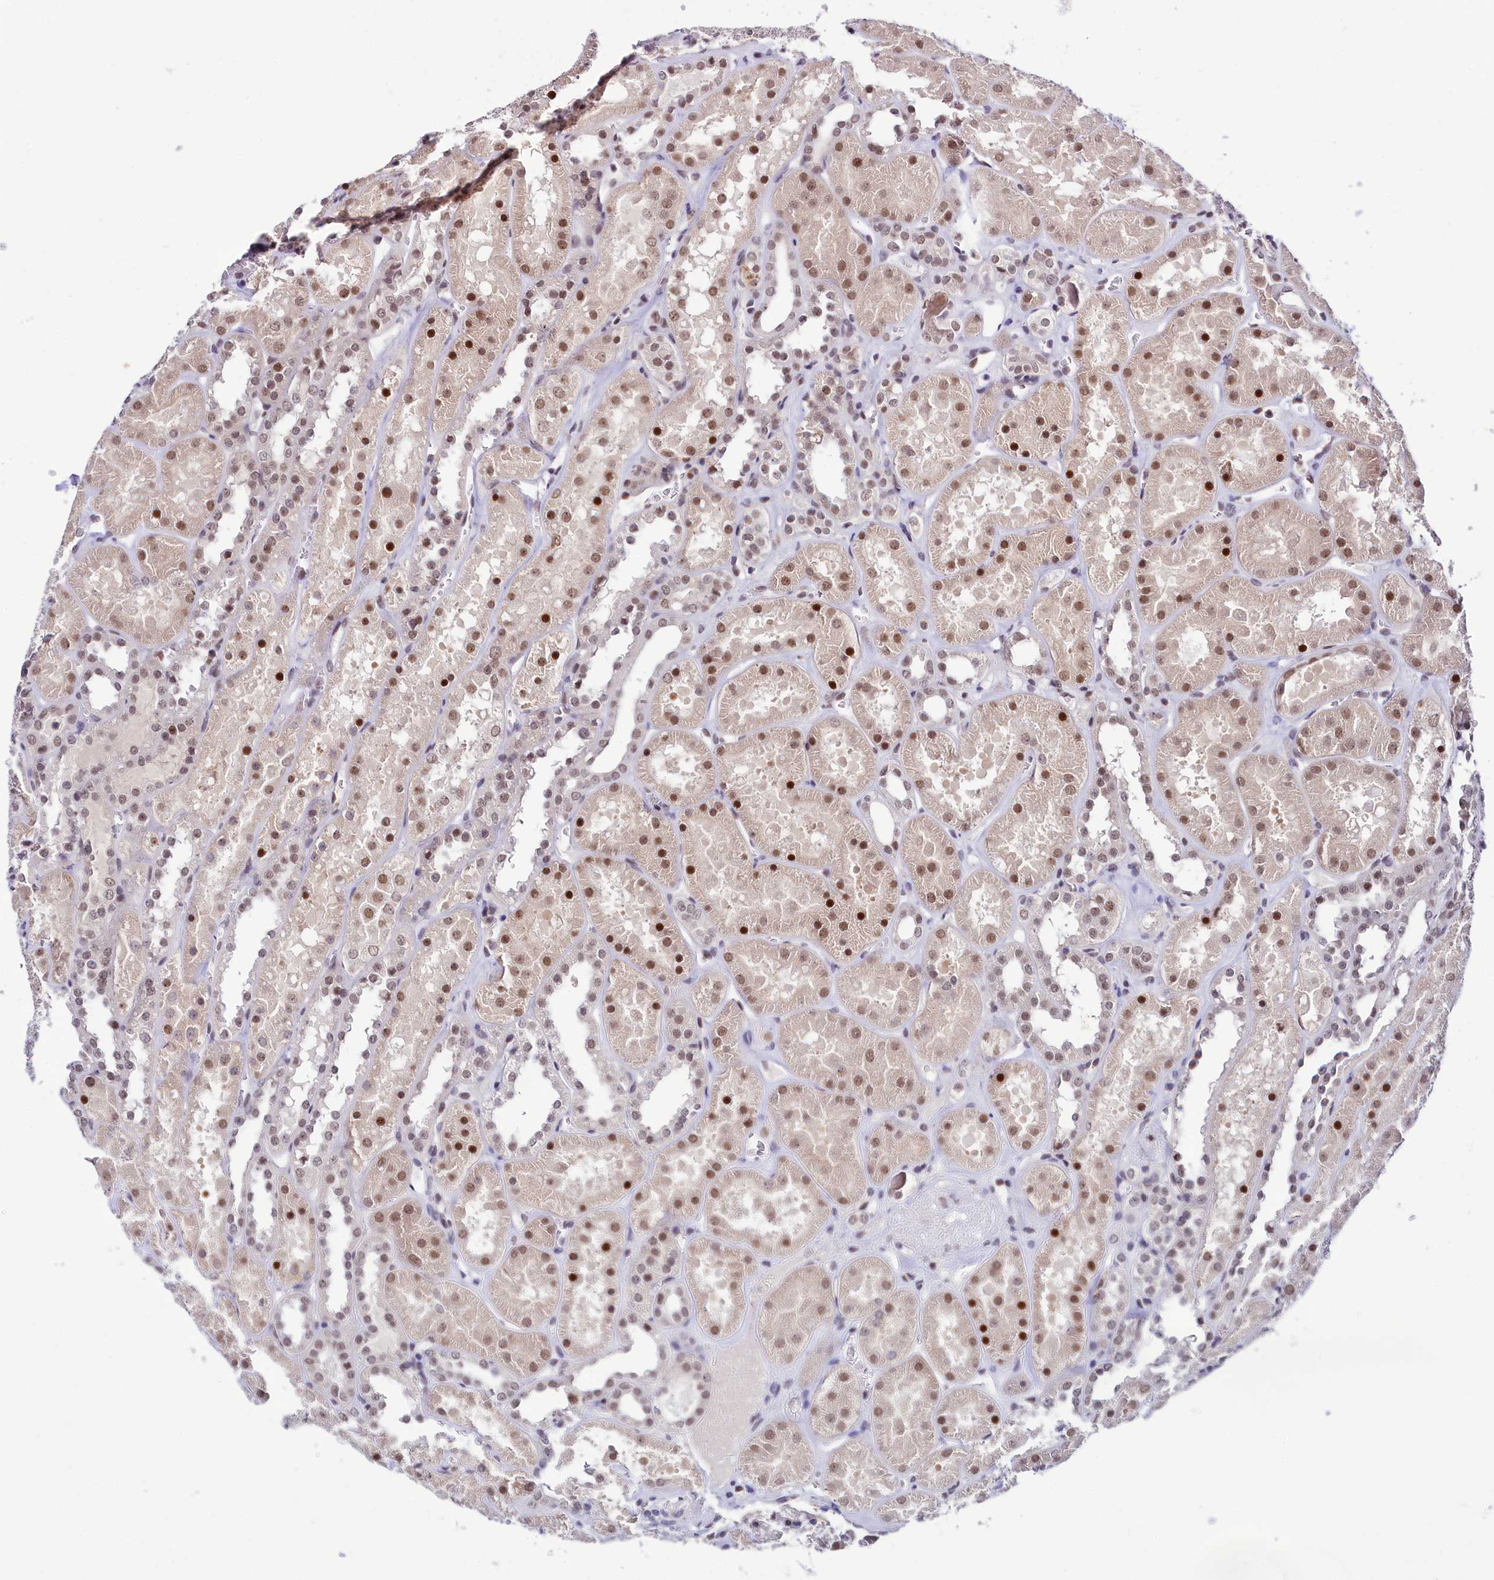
{"staining": {"intensity": "moderate", "quantity": ">75%", "location": "nuclear"}, "tissue": "kidney", "cell_type": "Cells in glomeruli", "image_type": "normal", "snomed": [{"axis": "morphology", "description": "Normal tissue, NOS"}, {"axis": "topography", "description": "Kidney"}], "caption": "Protein staining of benign kidney exhibits moderate nuclear staining in approximately >75% of cells in glomeruli. (Stains: DAB in brown, nuclei in blue, Microscopy: brightfield microscopy at high magnification).", "gene": "SCAF11", "patient": {"sex": "female", "age": 41}}